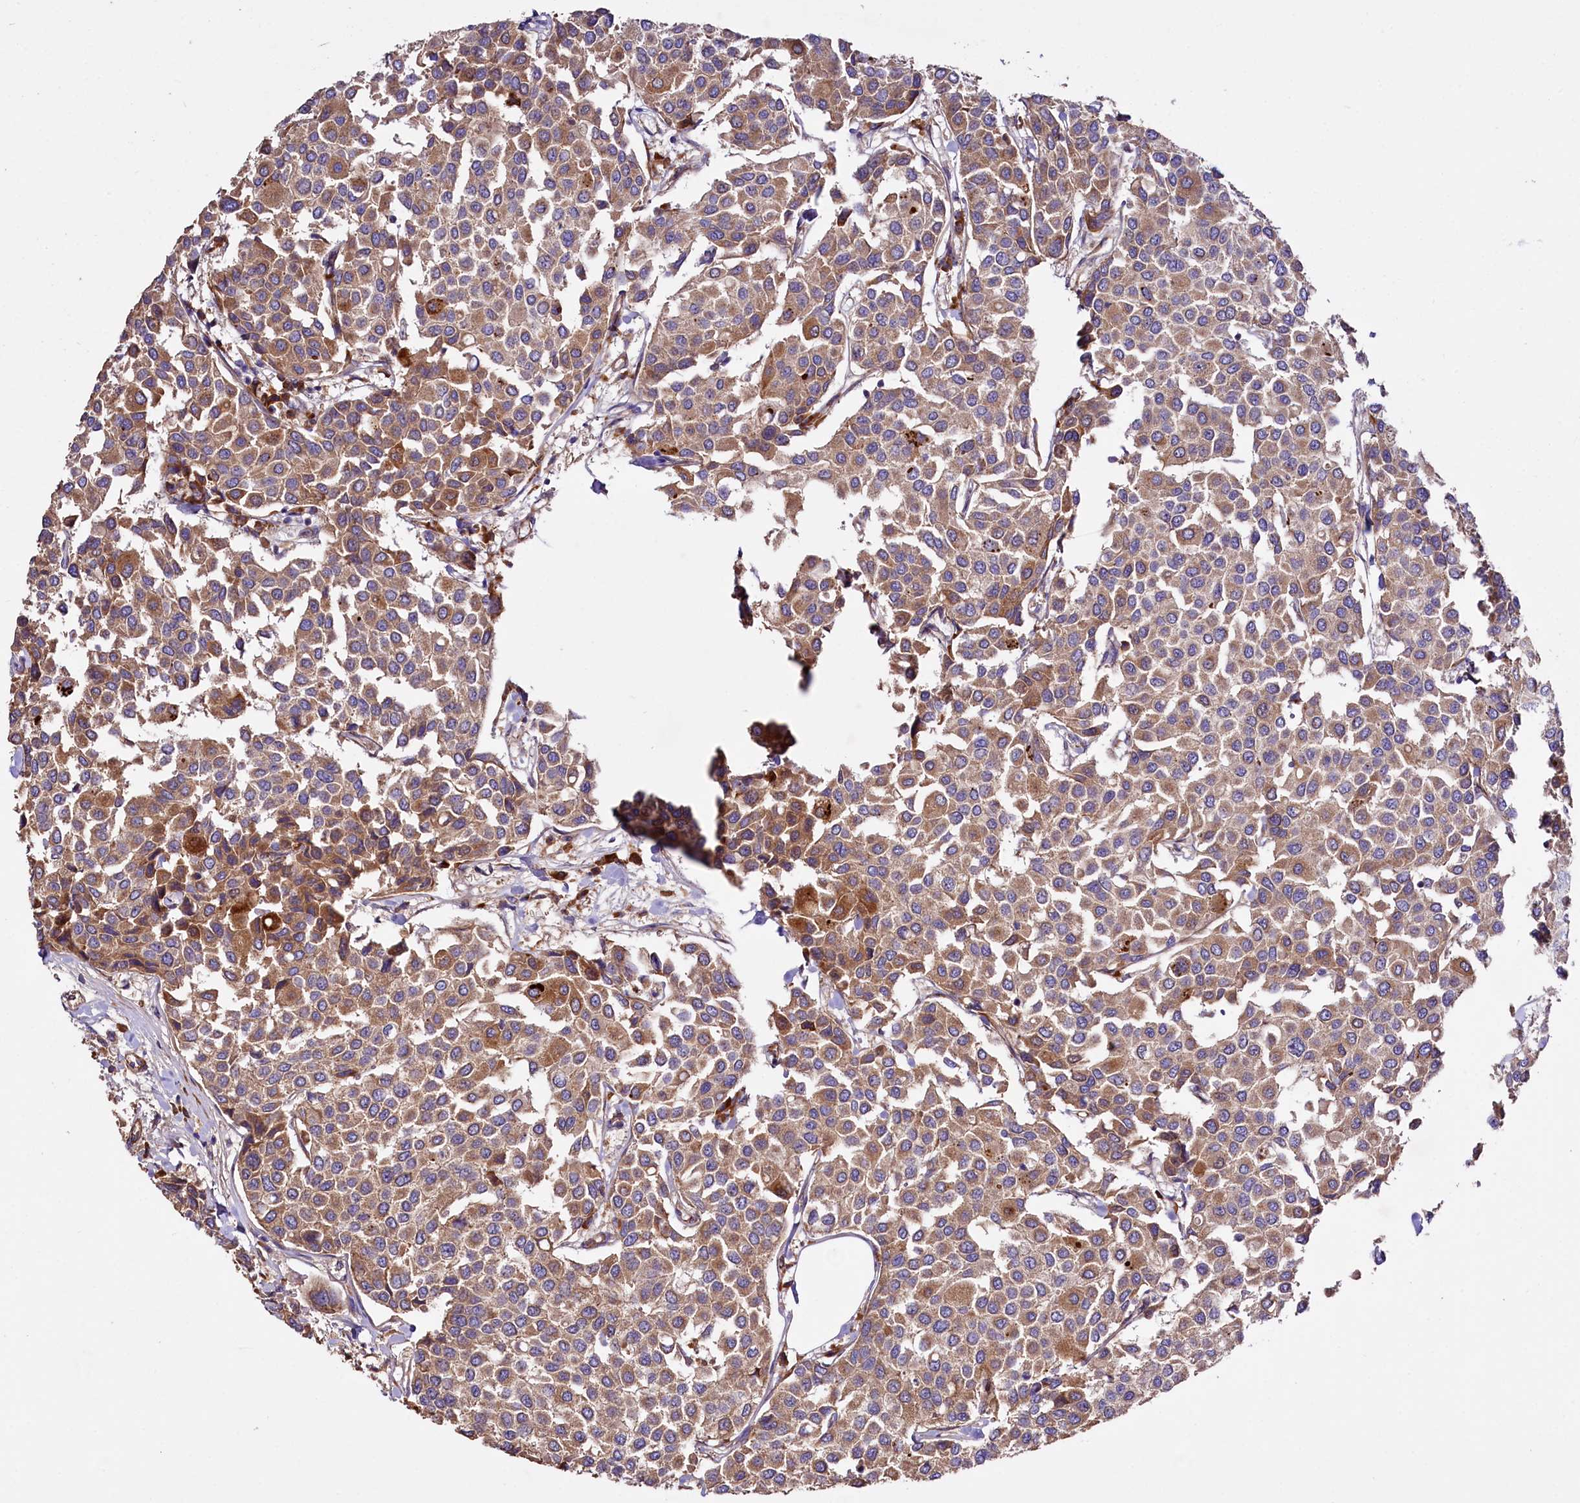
{"staining": {"intensity": "moderate", "quantity": ">75%", "location": "cytoplasmic/membranous"}, "tissue": "breast cancer", "cell_type": "Tumor cells", "image_type": "cancer", "snomed": [{"axis": "morphology", "description": "Duct carcinoma"}, {"axis": "topography", "description": "Breast"}], "caption": "Immunohistochemistry (IHC) image of neoplastic tissue: human breast cancer (infiltrating ductal carcinoma) stained using immunohistochemistry (IHC) displays medium levels of moderate protein expression localized specifically in the cytoplasmic/membranous of tumor cells, appearing as a cytoplasmic/membranous brown color.", "gene": "SPATS2", "patient": {"sex": "female", "age": 55}}